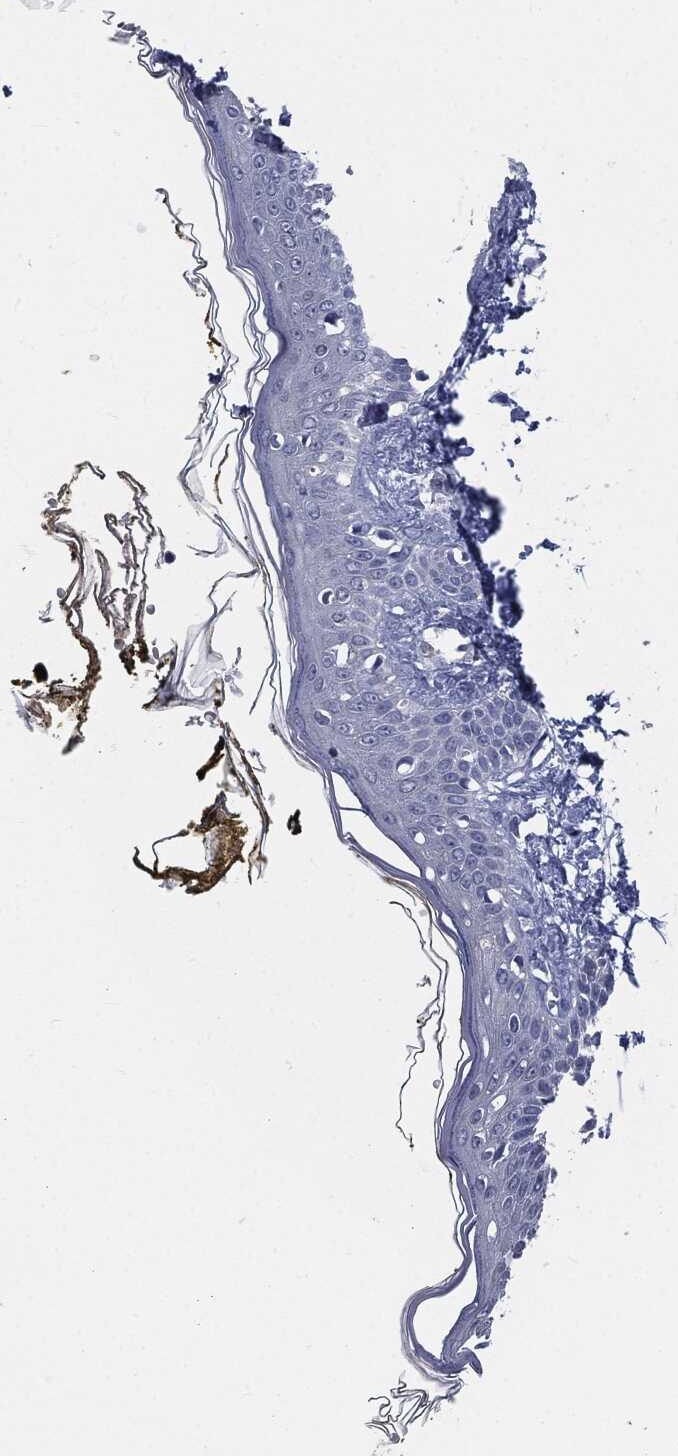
{"staining": {"intensity": "negative", "quantity": "none", "location": "none"}, "tissue": "skin", "cell_type": "Fibroblasts", "image_type": "normal", "snomed": [{"axis": "morphology", "description": "Normal tissue, NOS"}, {"axis": "topography", "description": "Skin"}], "caption": "Immunohistochemical staining of unremarkable skin exhibits no significant positivity in fibroblasts.", "gene": "CD27", "patient": {"sex": "male", "age": 76}}